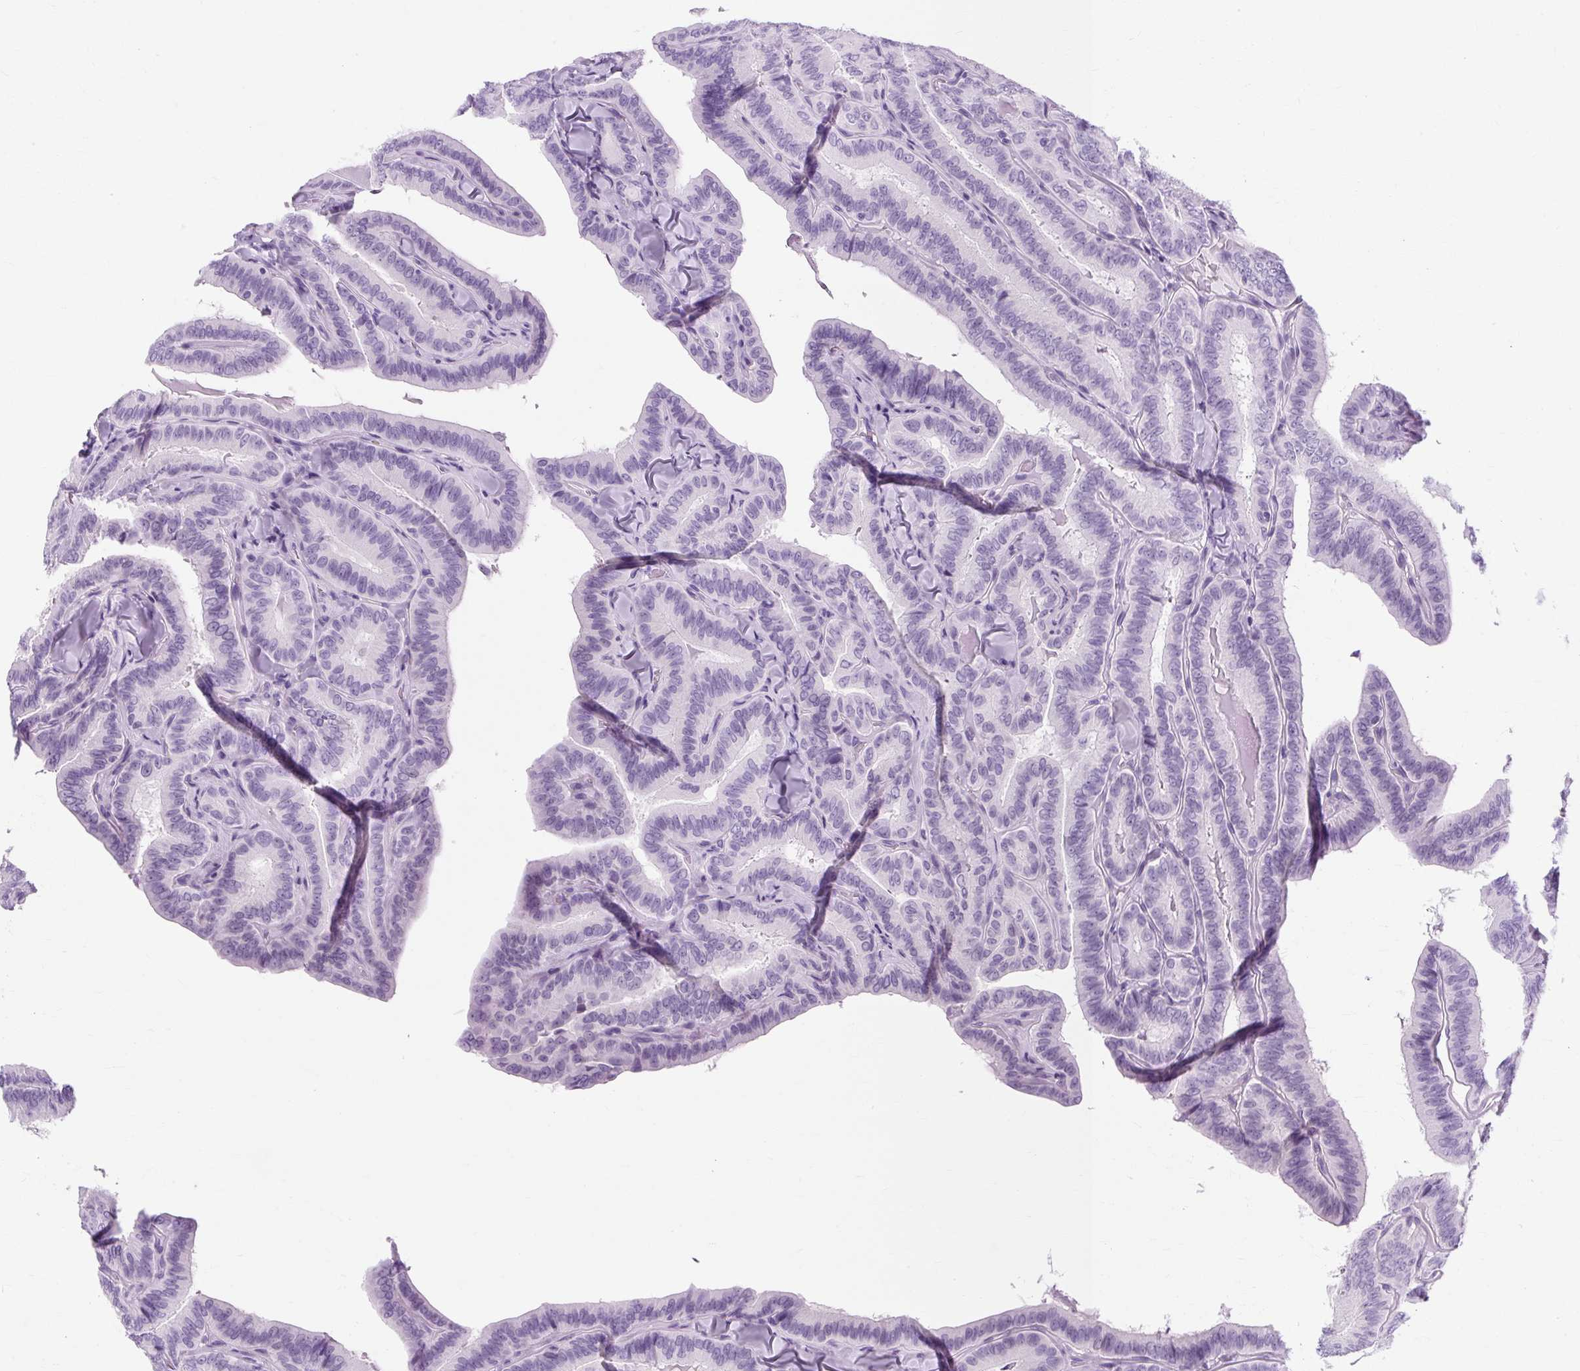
{"staining": {"intensity": "negative", "quantity": "none", "location": "none"}, "tissue": "thyroid cancer", "cell_type": "Tumor cells", "image_type": "cancer", "snomed": [{"axis": "morphology", "description": "Papillary adenocarcinoma, NOS"}, {"axis": "topography", "description": "Thyroid gland"}], "caption": "Immunohistochemistry of human papillary adenocarcinoma (thyroid) shows no positivity in tumor cells. (DAB (3,3'-diaminobenzidine) immunohistochemistry, high magnification).", "gene": "RYBP", "patient": {"sex": "male", "age": 61}}